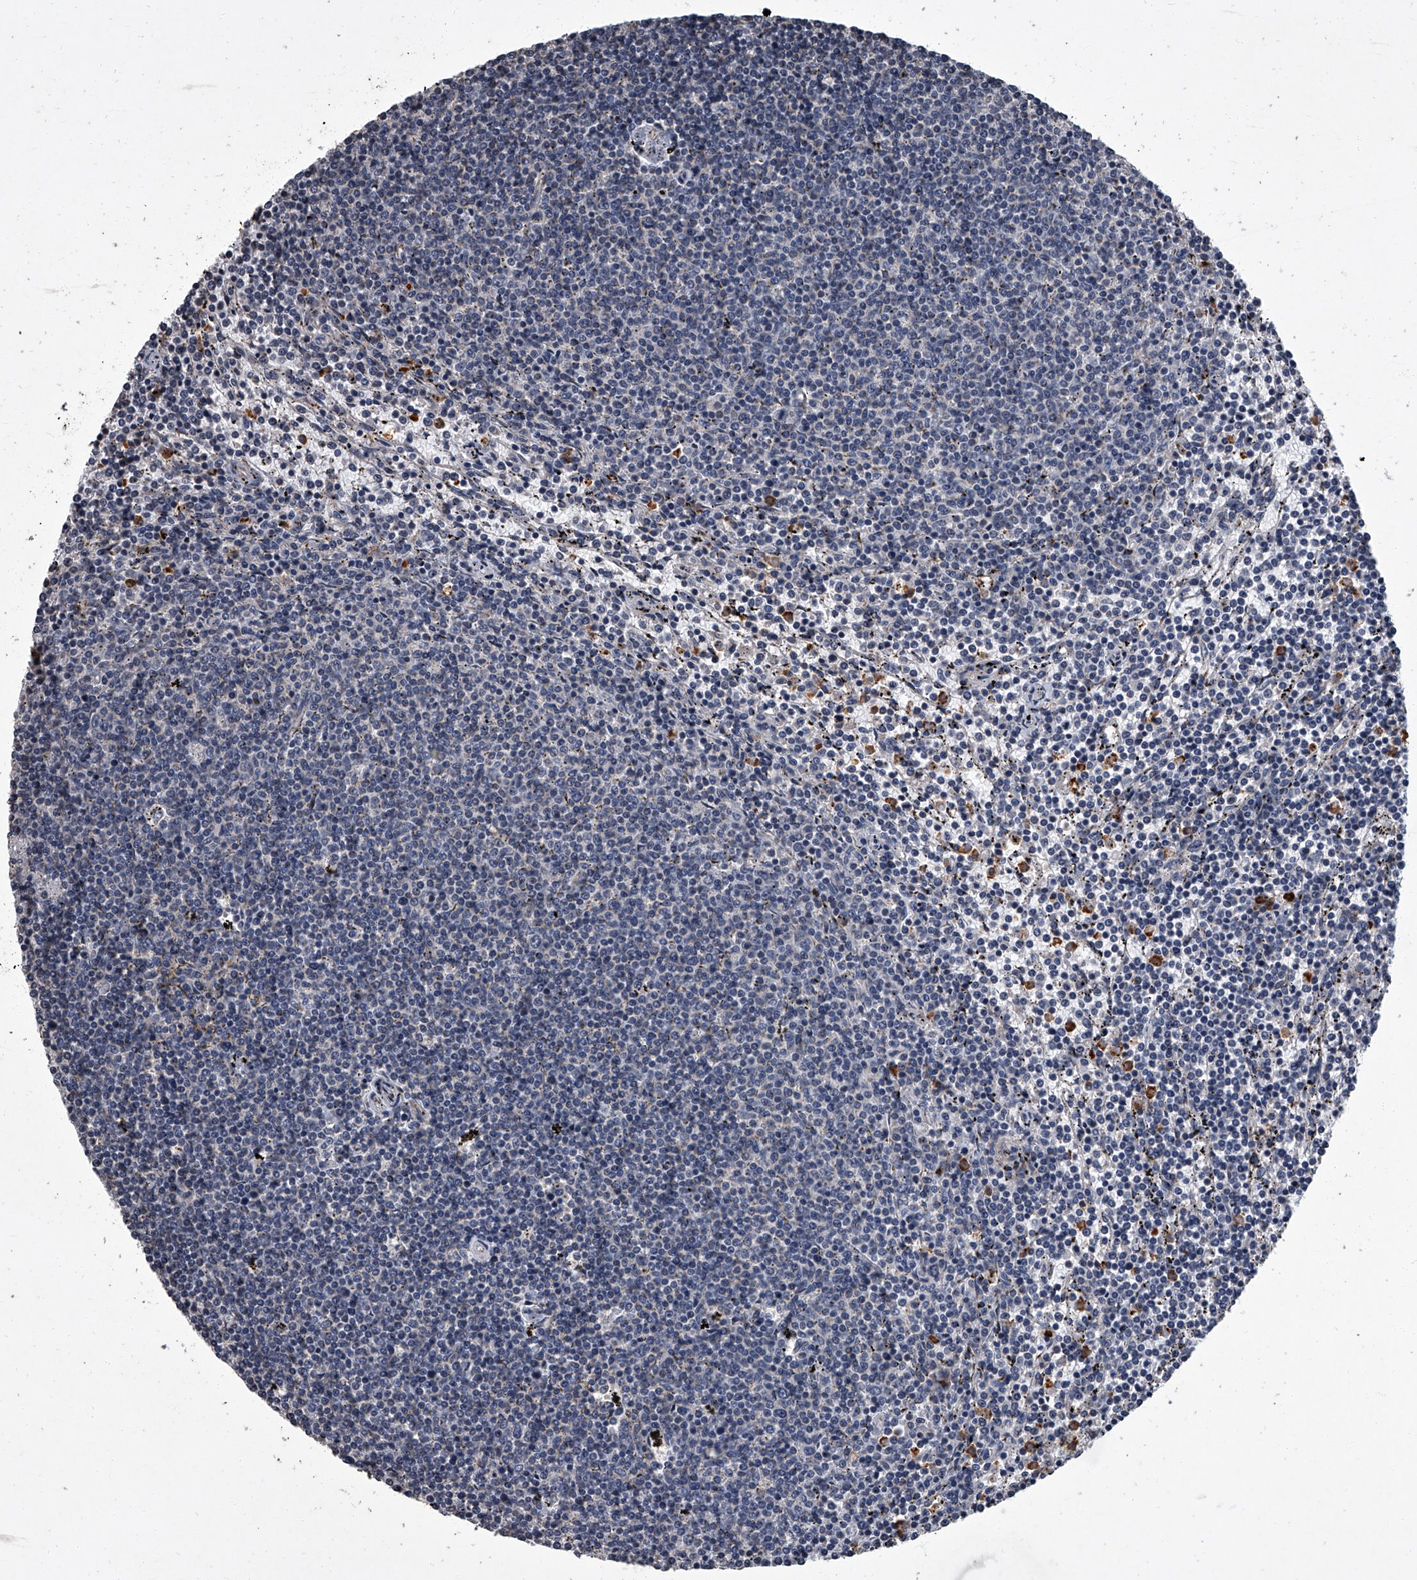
{"staining": {"intensity": "negative", "quantity": "none", "location": "none"}, "tissue": "lymphoma", "cell_type": "Tumor cells", "image_type": "cancer", "snomed": [{"axis": "morphology", "description": "Malignant lymphoma, non-Hodgkin's type, Low grade"}, {"axis": "topography", "description": "Spleen"}], "caption": "Immunohistochemical staining of lymphoma reveals no significant positivity in tumor cells.", "gene": "SIRT4", "patient": {"sex": "female", "age": 50}}